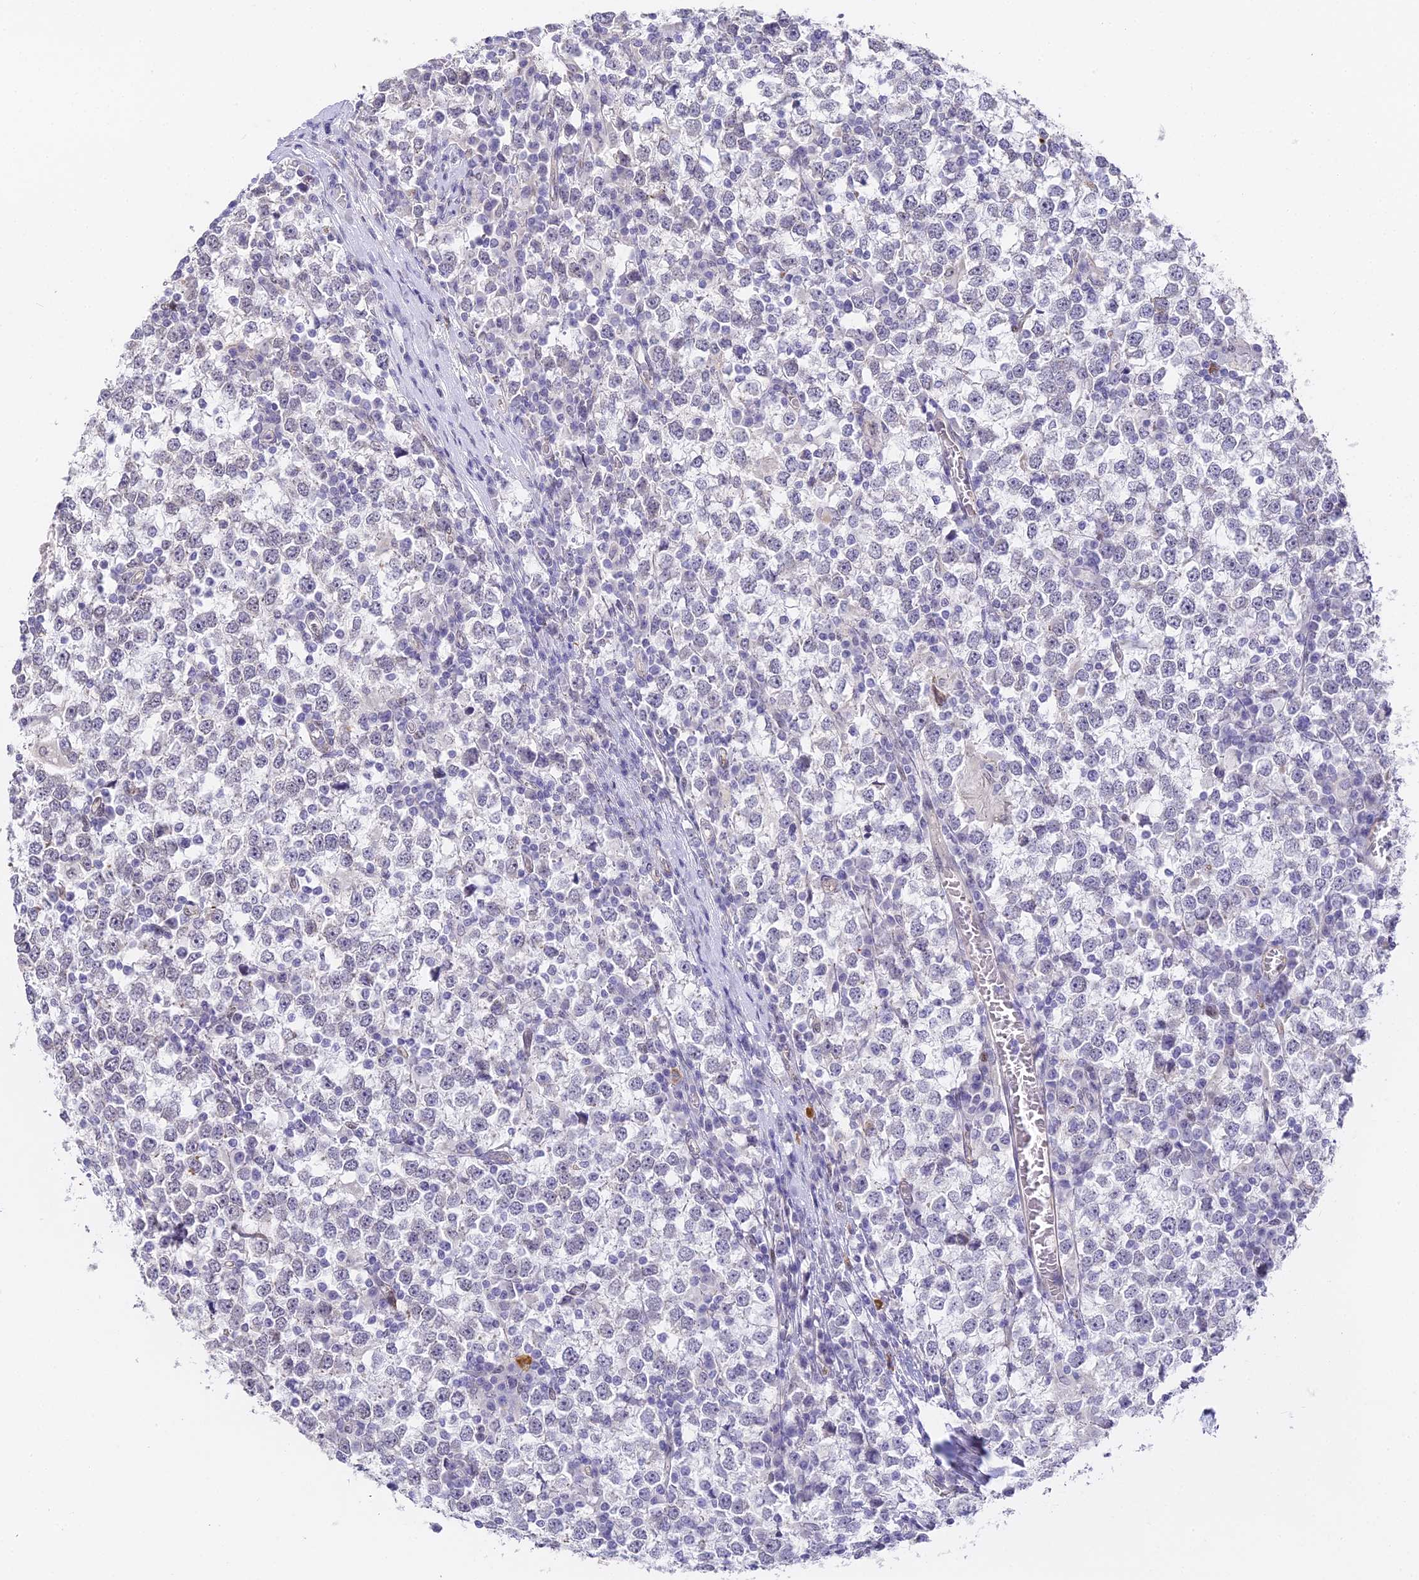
{"staining": {"intensity": "negative", "quantity": "none", "location": "none"}, "tissue": "testis cancer", "cell_type": "Tumor cells", "image_type": "cancer", "snomed": [{"axis": "morphology", "description": "Seminoma, NOS"}, {"axis": "topography", "description": "Testis"}], "caption": "Immunohistochemistry (IHC) micrograph of neoplastic tissue: testis cancer stained with DAB shows no significant protein staining in tumor cells.", "gene": "GJA1", "patient": {"sex": "male", "age": 65}}